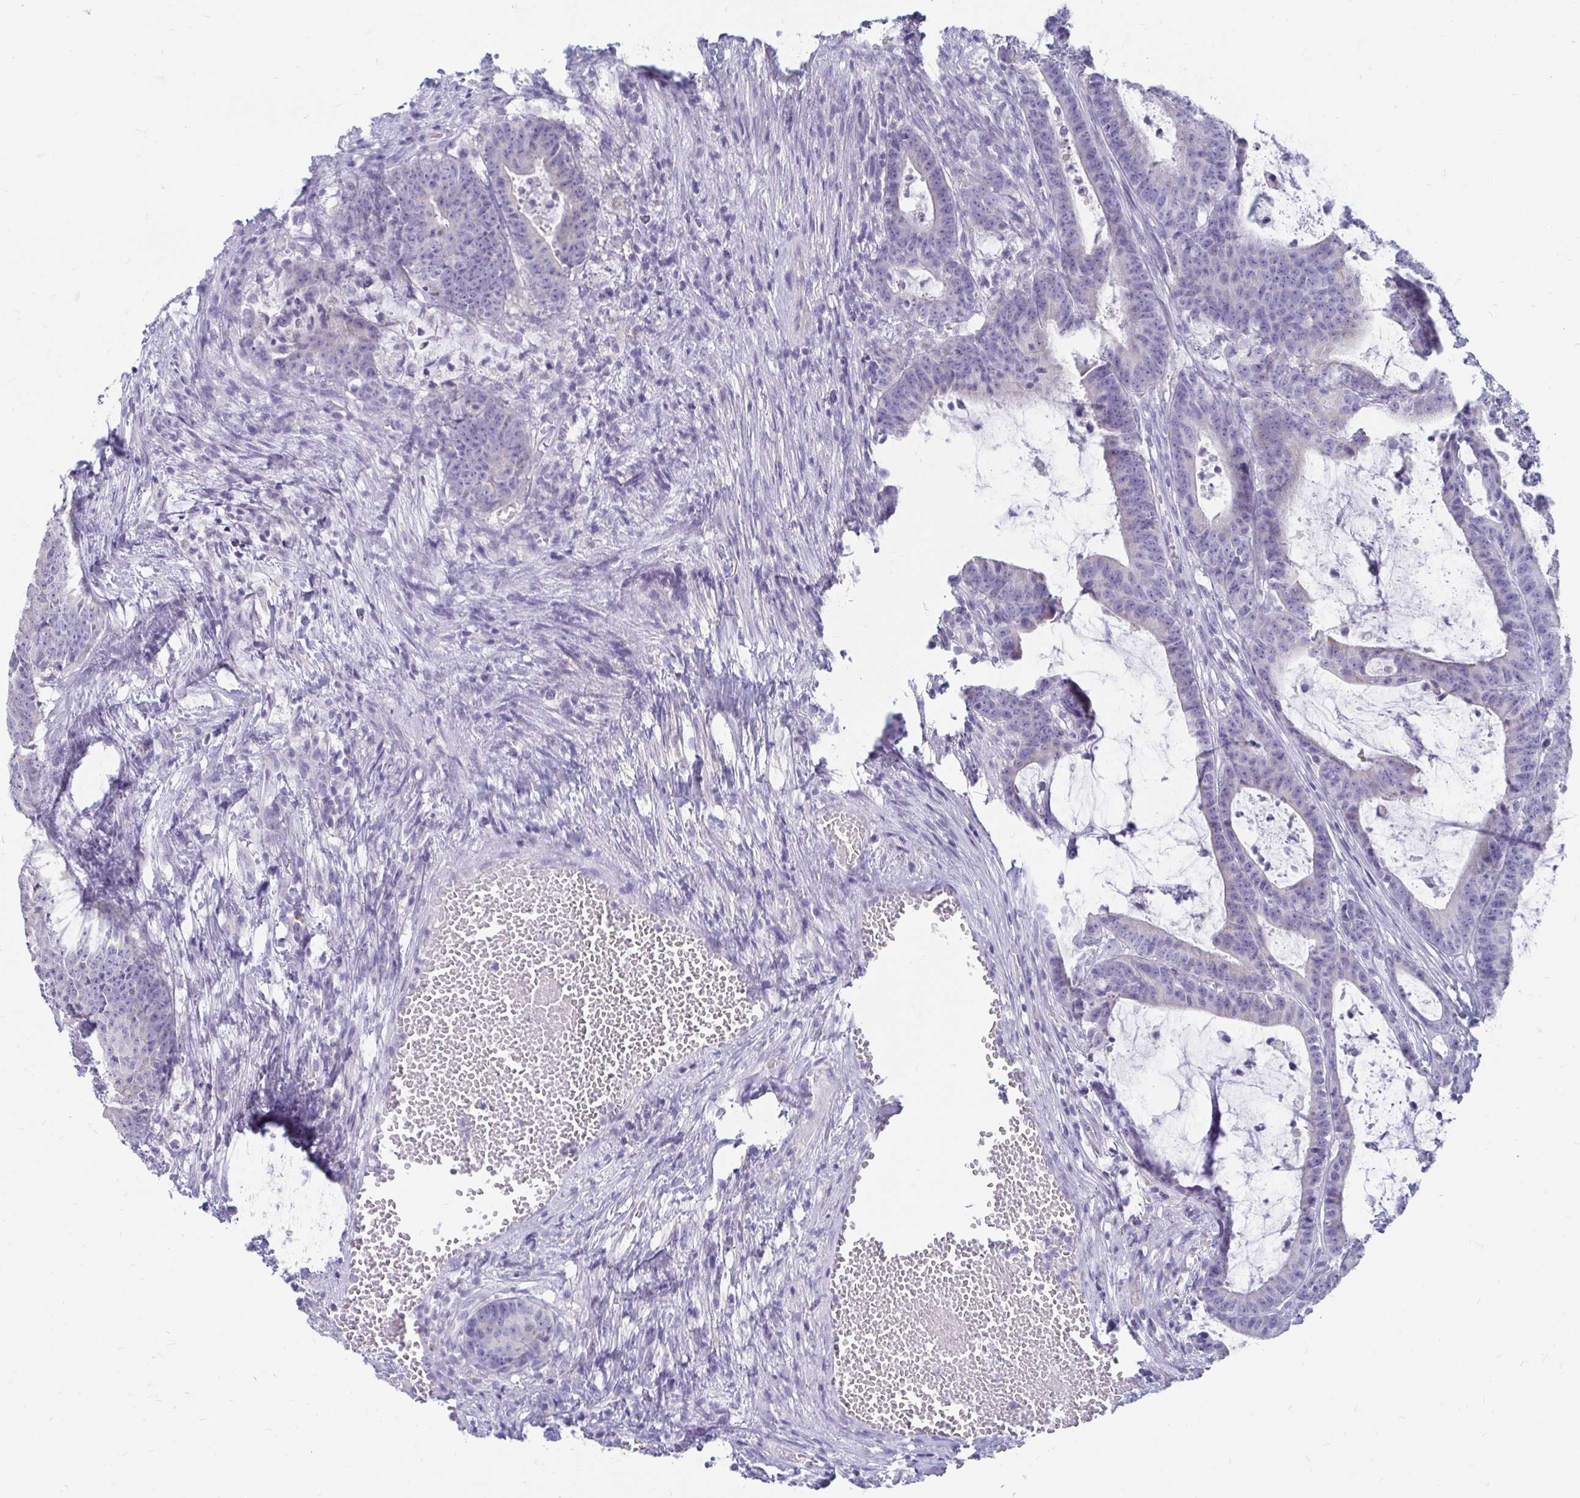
{"staining": {"intensity": "negative", "quantity": "none", "location": "none"}, "tissue": "colorectal cancer", "cell_type": "Tumor cells", "image_type": "cancer", "snomed": [{"axis": "morphology", "description": "Adenocarcinoma, NOS"}, {"axis": "topography", "description": "Colon"}], "caption": "Immunohistochemical staining of colorectal cancer displays no significant staining in tumor cells.", "gene": "PEG10", "patient": {"sex": "female", "age": 78}}